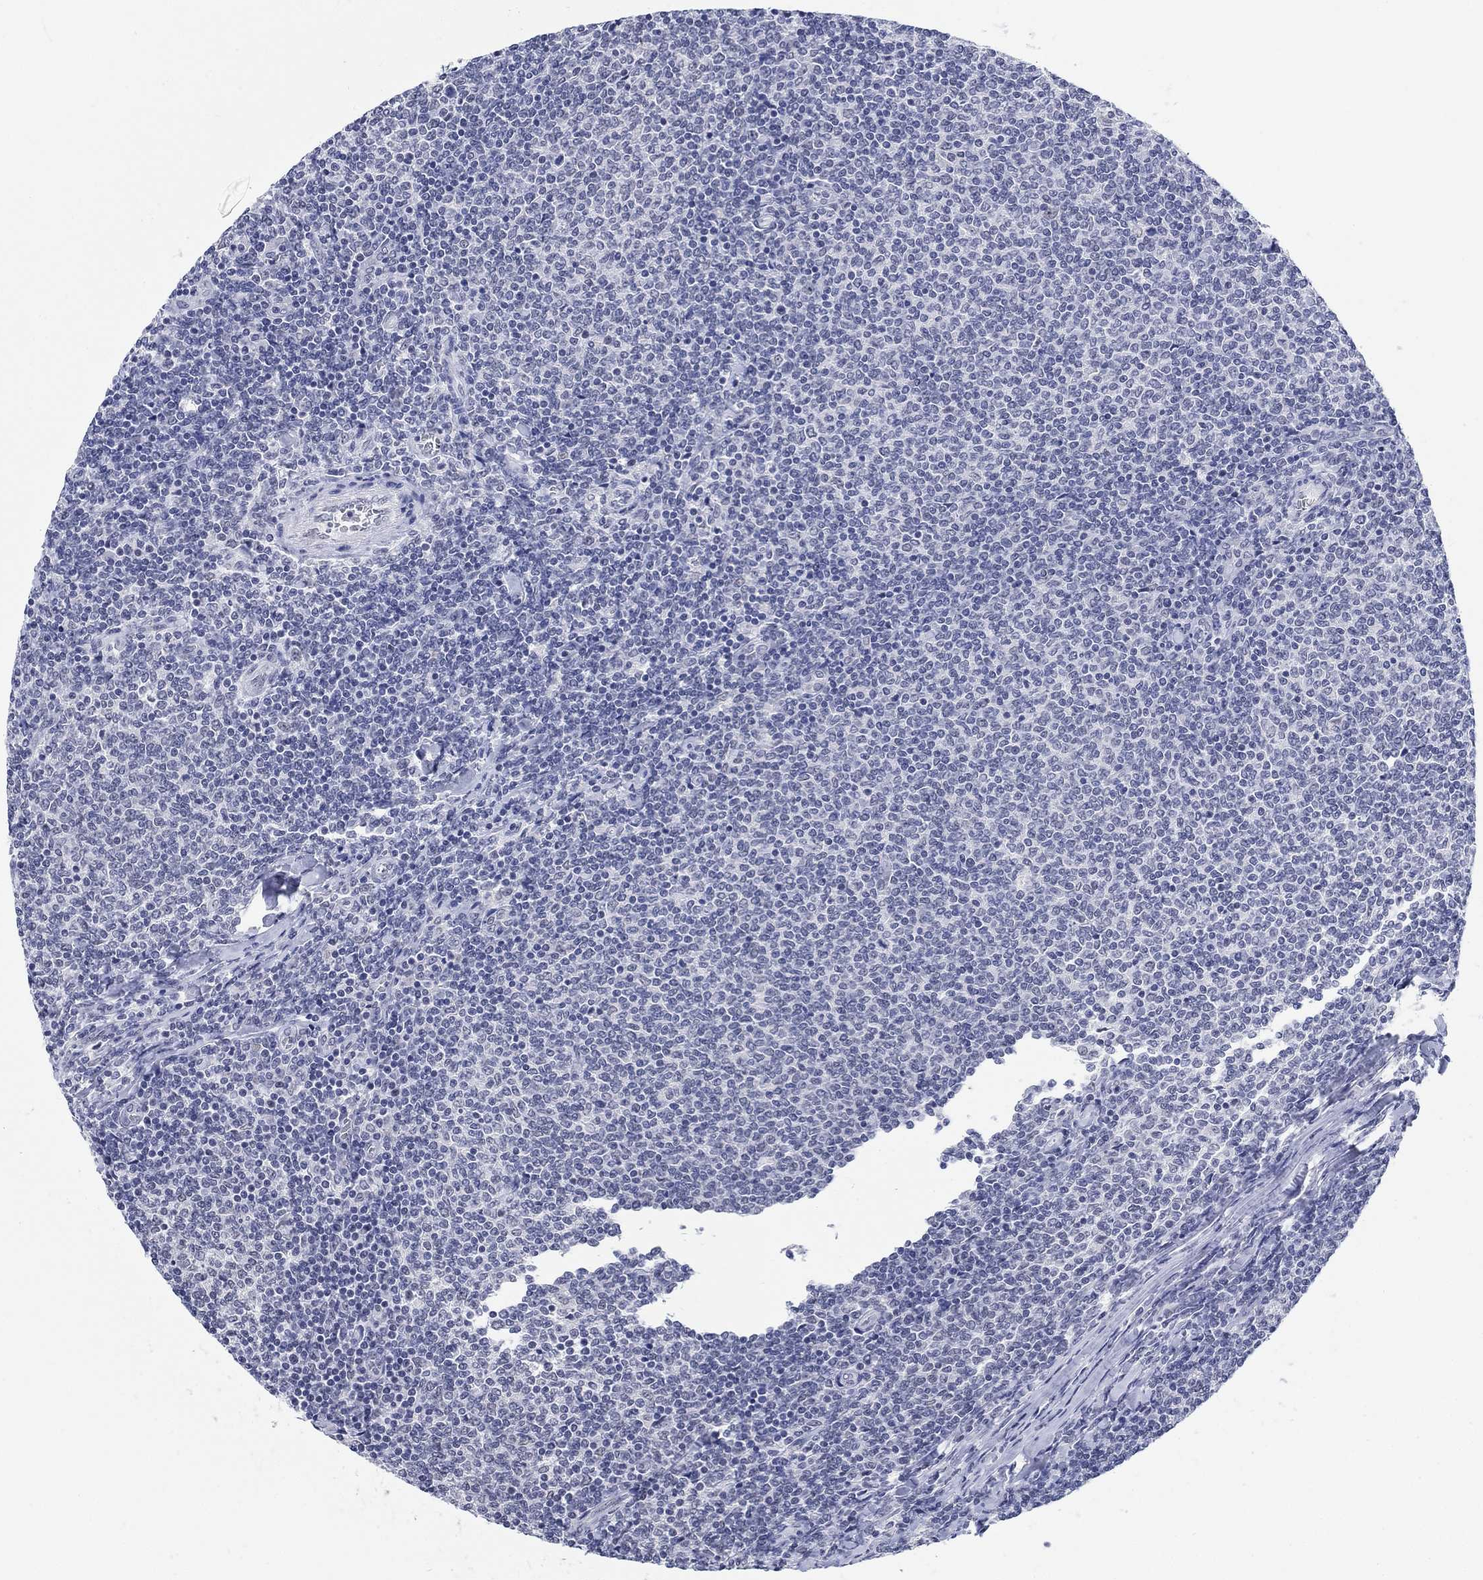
{"staining": {"intensity": "negative", "quantity": "none", "location": "none"}, "tissue": "lymphoma", "cell_type": "Tumor cells", "image_type": "cancer", "snomed": [{"axis": "morphology", "description": "Malignant lymphoma, non-Hodgkin's type, Low grade"}, {"axis": "topography", "description": "Lymph node"}], "caption": "Lymphoma stained for a protein using IHC shows no staining tumor cells.", "gene": "ANKS1B", "patient": {"sex": "male", "age": 52}}